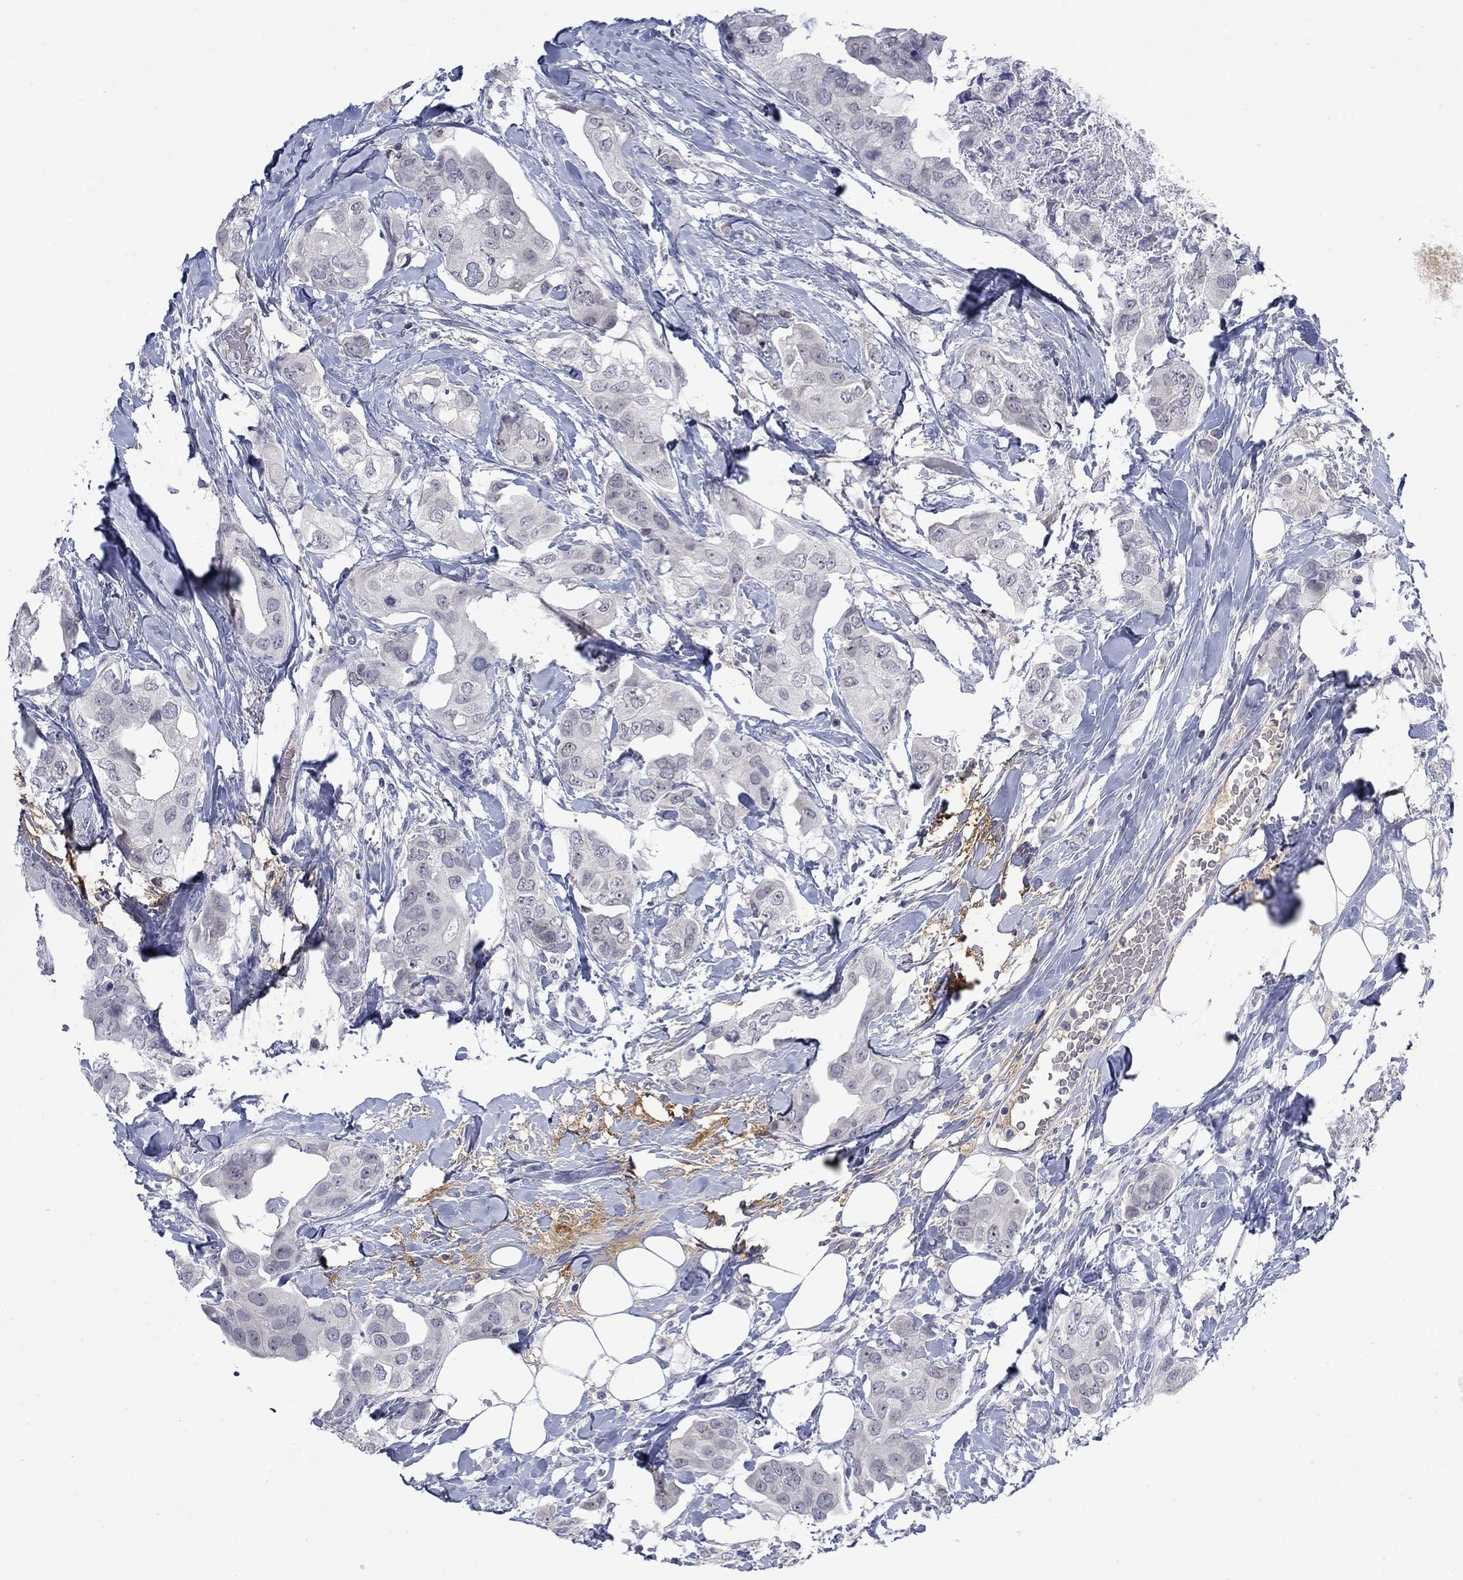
{"staining": {"intensity": "negative", "quantity": "none", "location": "none"}, "tissue": "breast cancer", "cell_type": "Tumor cells", "image_type": "cancer", "snomed": [{"axis": "morphology", "description": "Normal tissue, NOS"}, {"axis": "morphology", "description": "Duct carcinoma"}, {"axis": "topography", "description": "Breast"}], "caption": "Tumor cells show no significant staining in breast cancer (invasive ductal carcinoma). The staining was performed using DAB to visualize the protein expression in brown, while the nuclei were stained in blue with hematoxylin (Magnification: 20x).", "gene": "NSMF", "patient": {"sex": "female", "age": 40}}